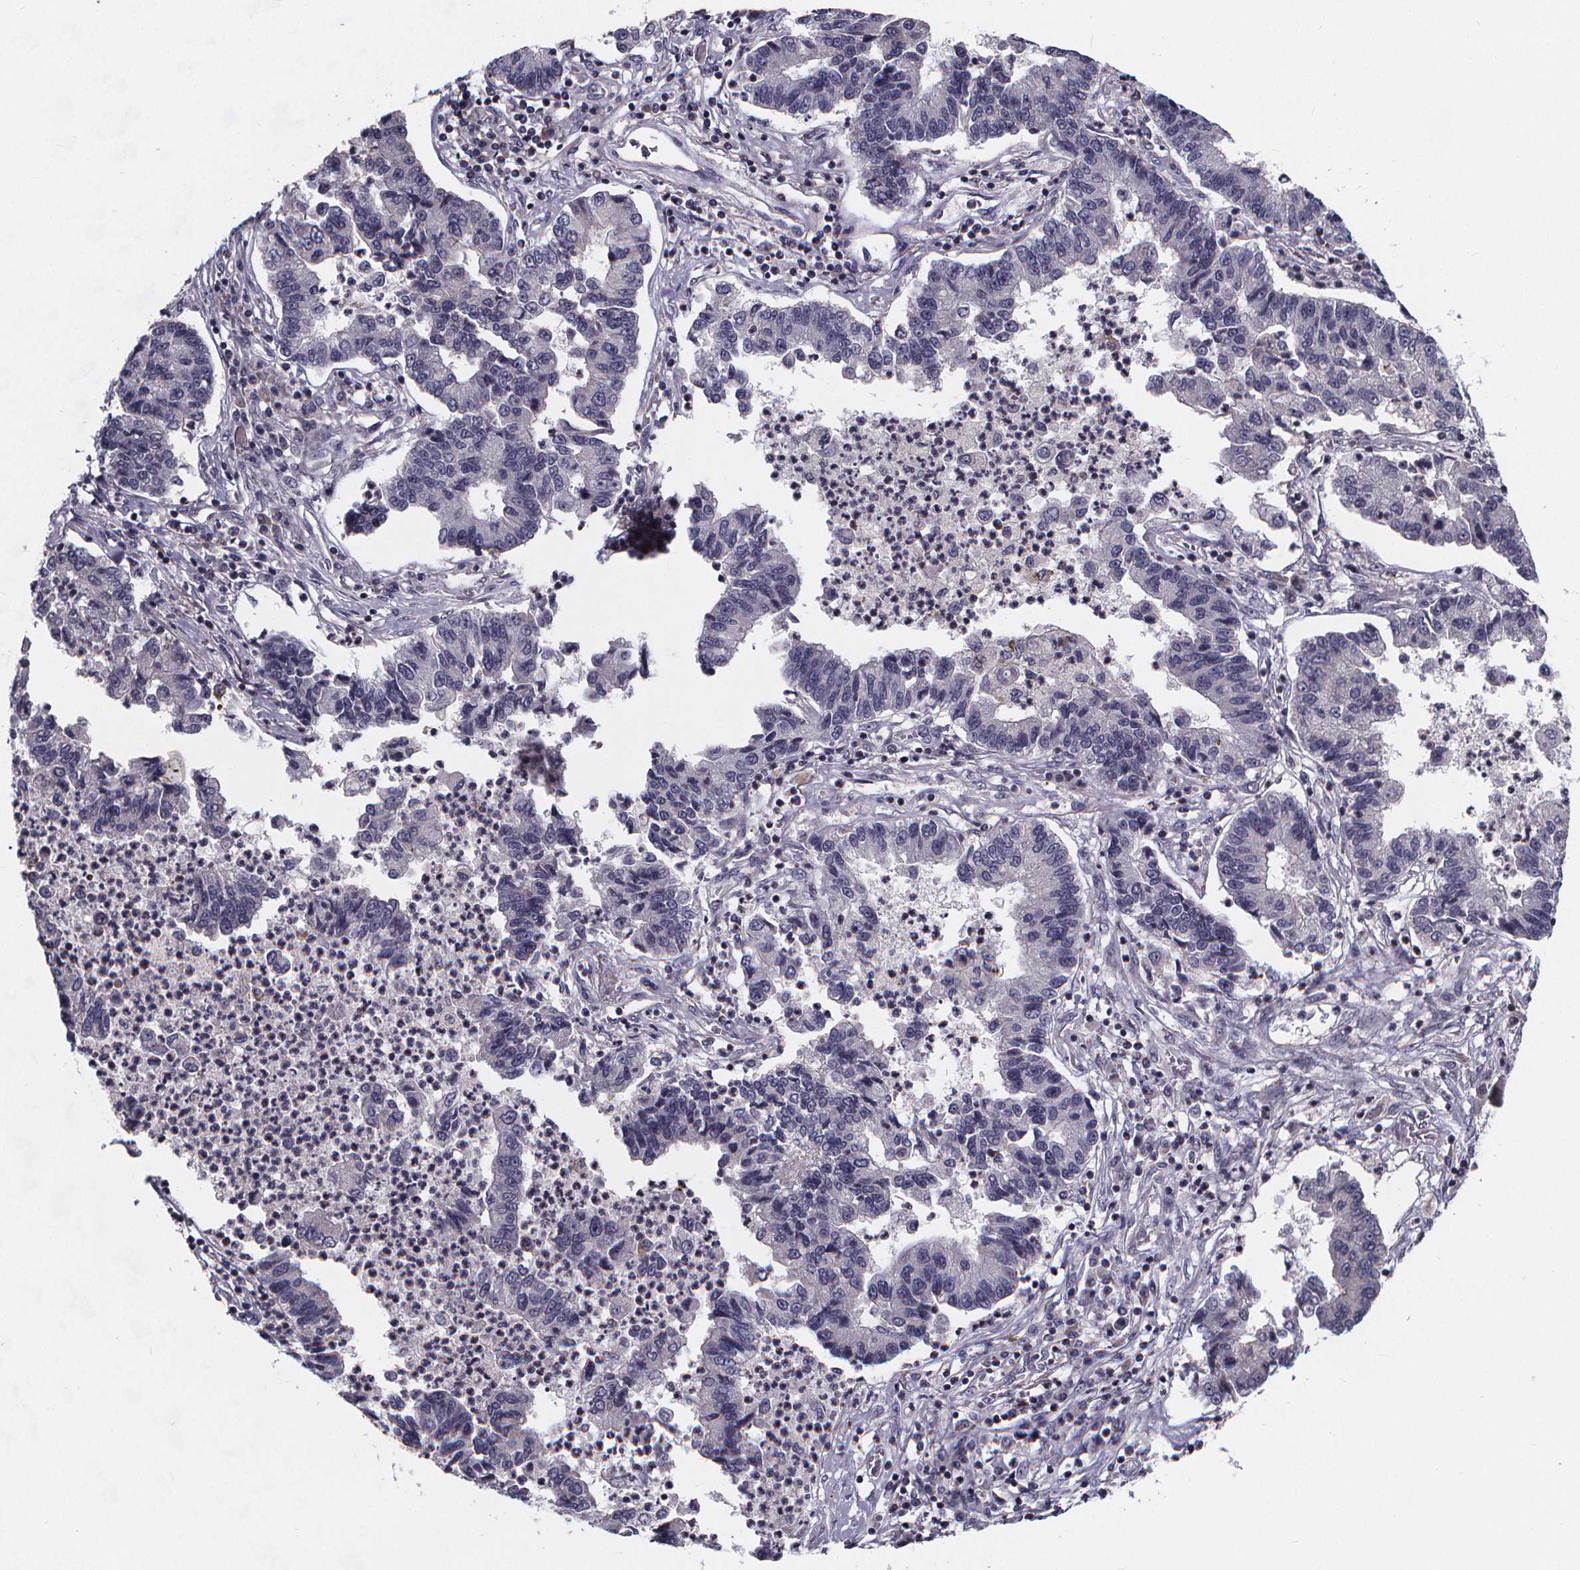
{"staining": {"intensity": "negative", "quantity": "none", "location": "none"}, "tissue": "lung cancer", "cell_type": "Tumor cells", "image_type": "cancer", "snomed": [{"axis": "morphology", "description": "Adenocarcinoma, NOS"}, {"axis": "topography", "description": "Lung"}], "caption": "The photomicrograph reveals no staining of tumor cells in lung adenocarcinoma. (Immunohistochemistry, brightfield microscopy, high magnification).", "gene": "FBXW2", "patient": {"sex": "female", "age": 57}}